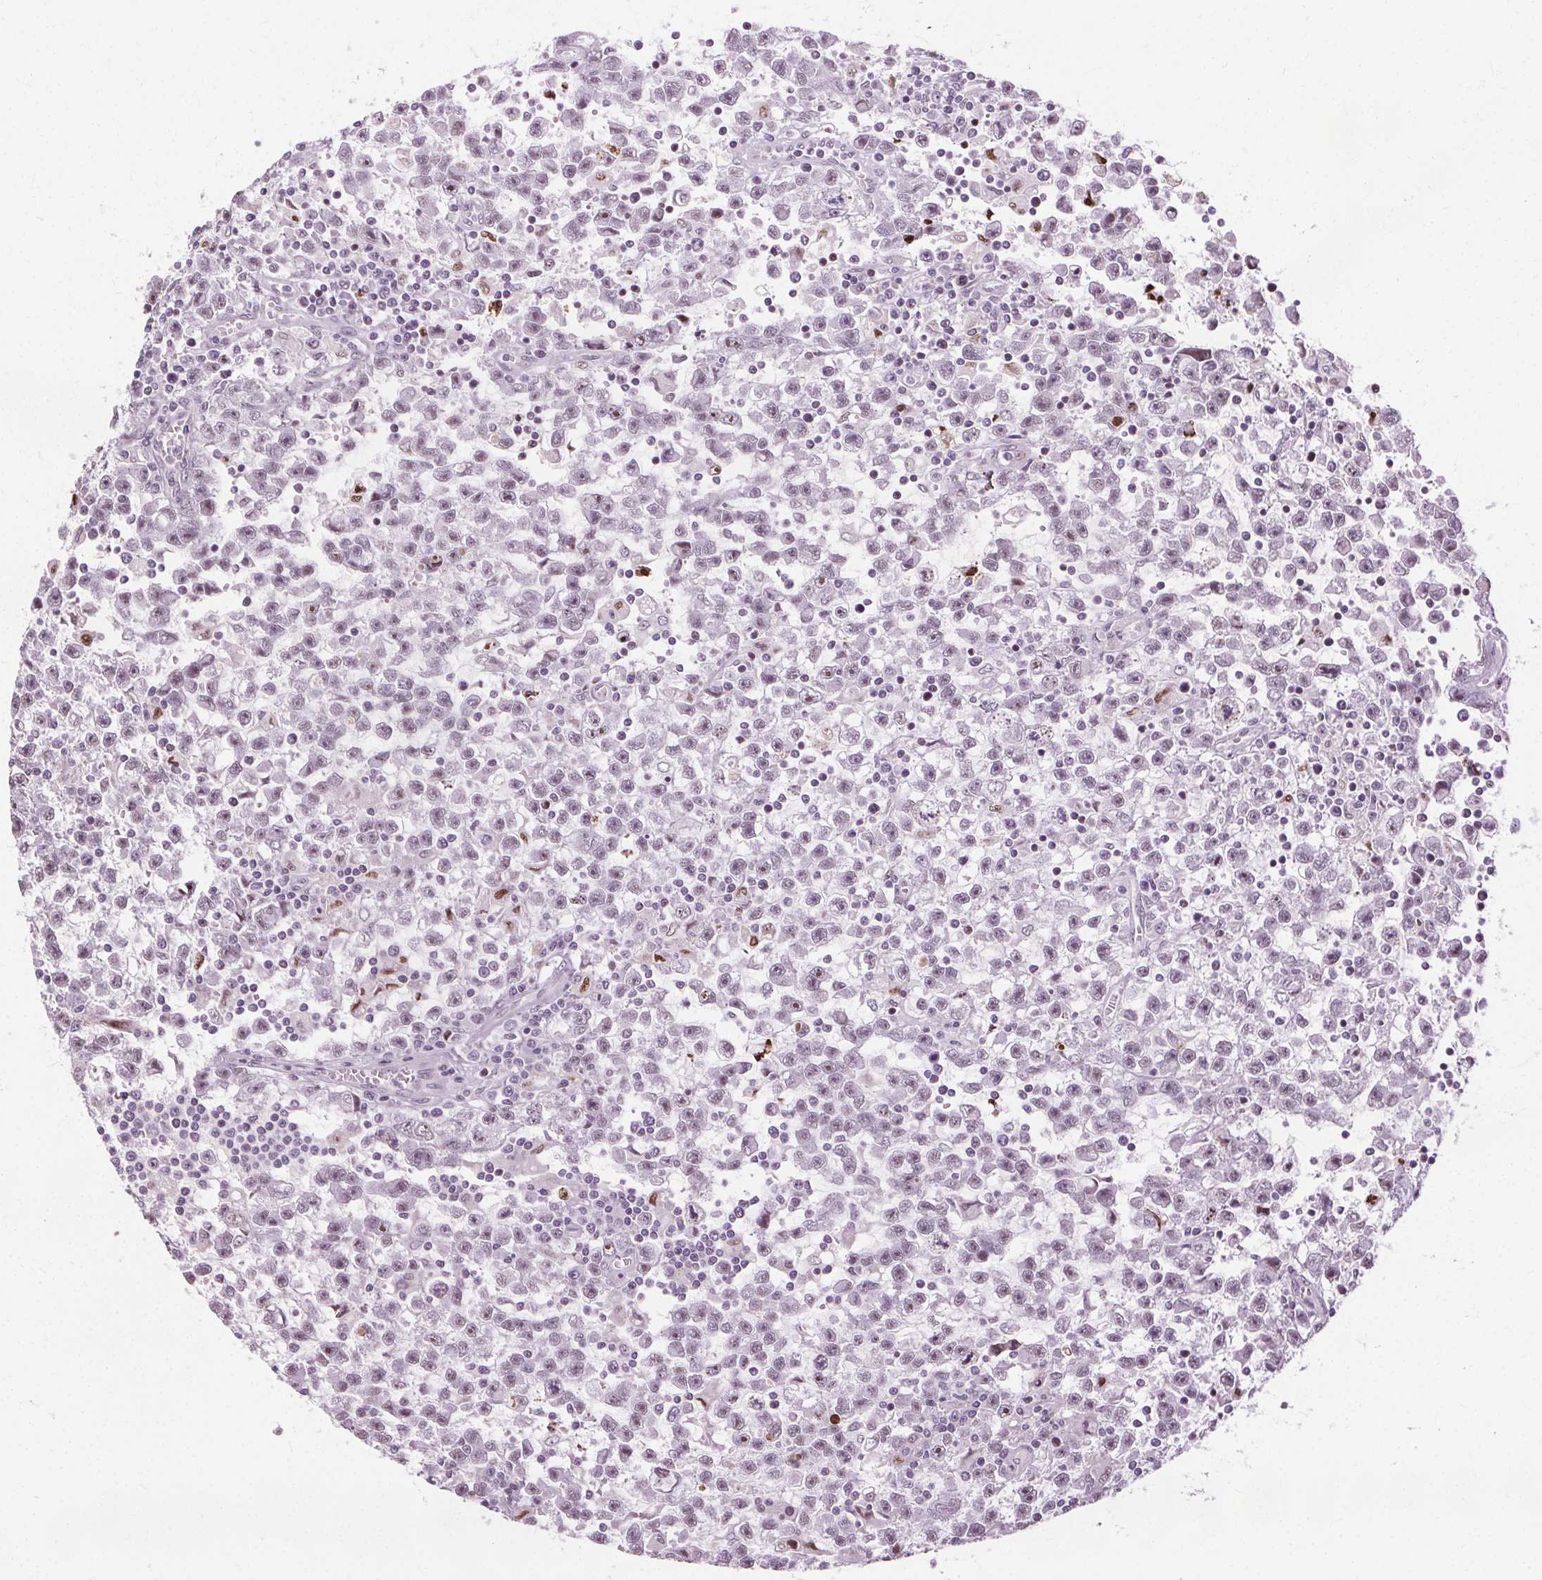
{"staining": {"intensity": "negative", "quantity": "none", "location": "none"}, "tissue": "testis cancer", "cell_type": "Tumor cells", "image_type": "cancer", "snomed": [{"axis": "morphology", "description": "Seminoma, NOS"}, {"axis": "topography", "description": "Testis"}], "caption": "Immunohistochemistry of testis cancer (seminoma) displays no positivity in tumor cells. (Immunohistochemistry, brightfield microscopy, high magnification).", "gene": "CEBPA", "patient": {"sex": "male", "age": 31}}